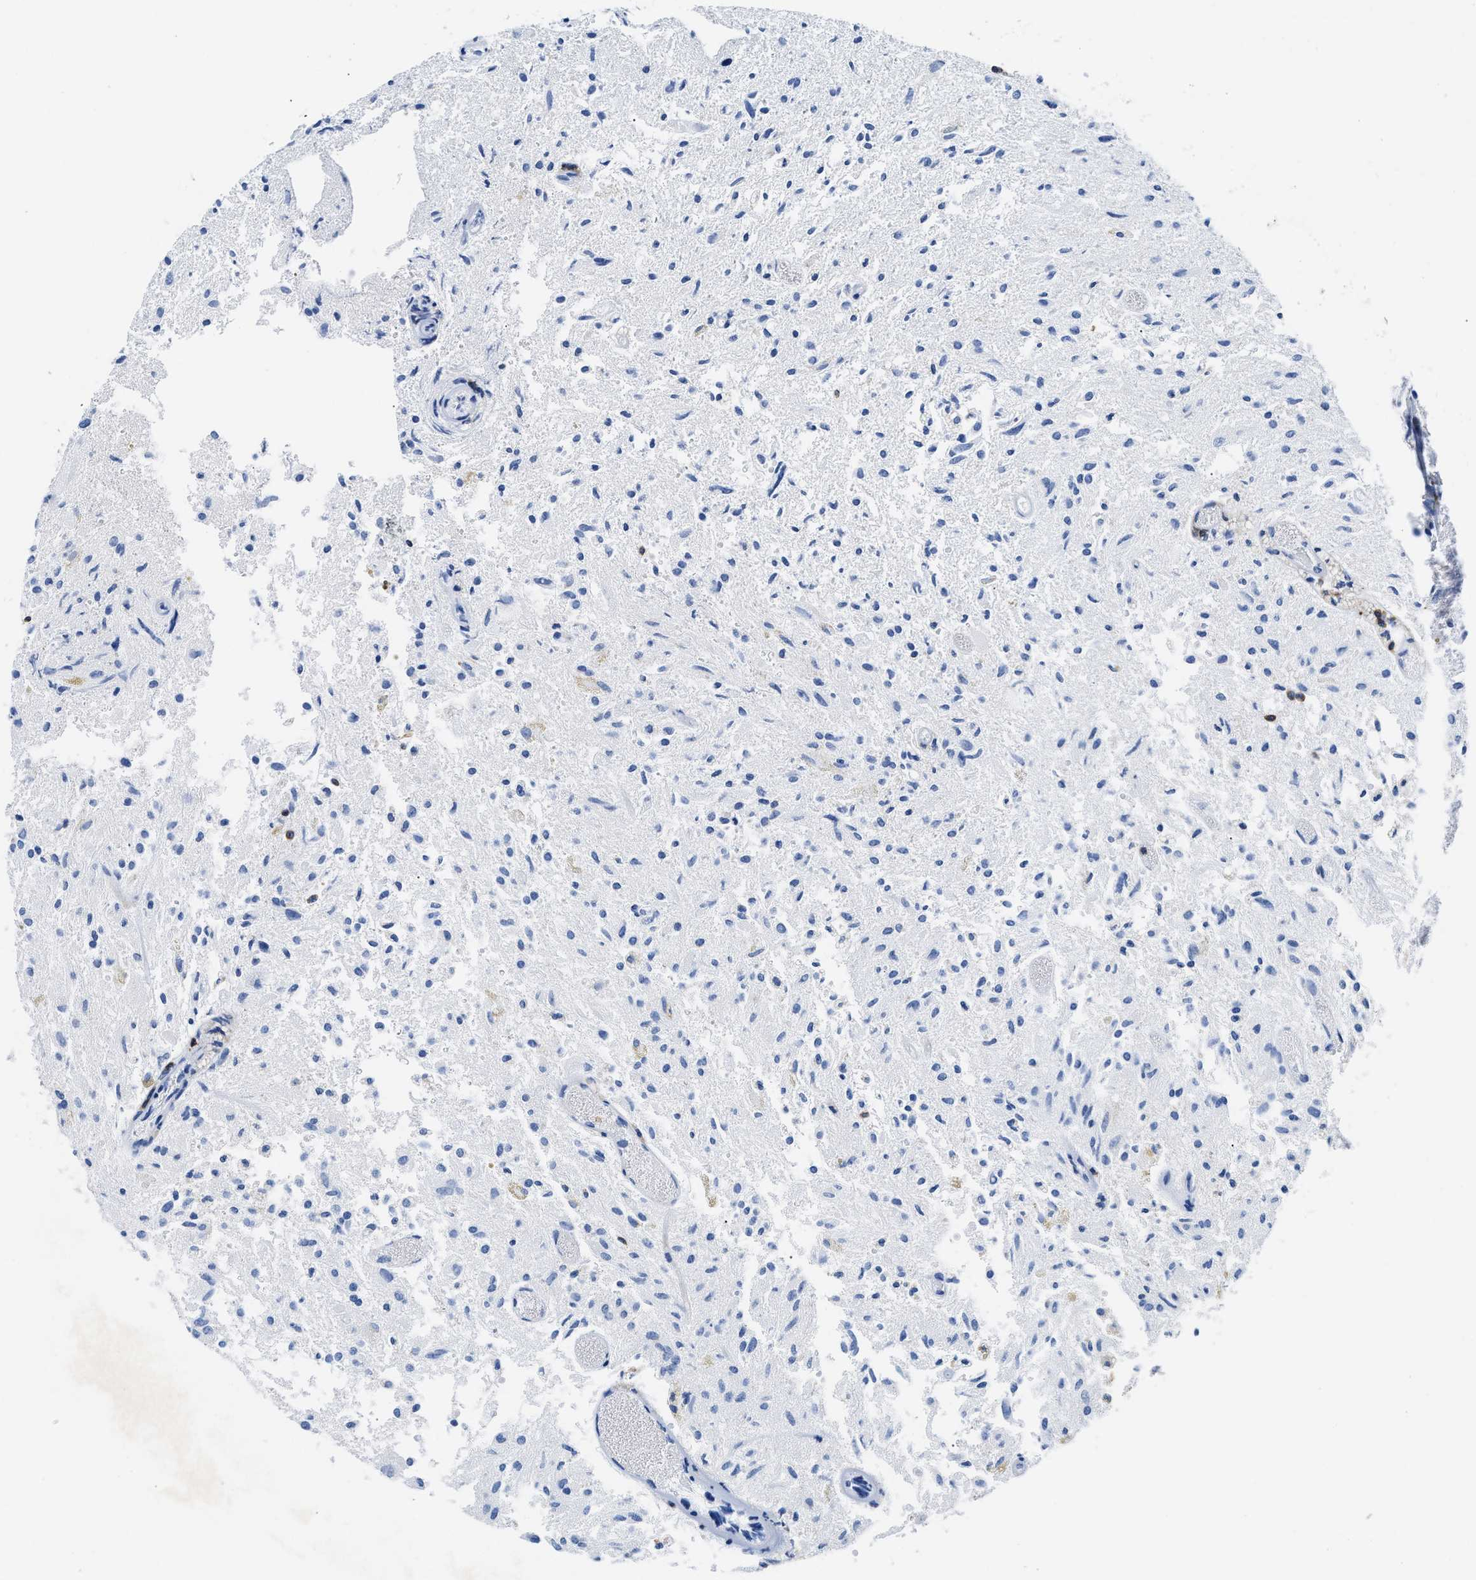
{"staining": {"intensity": "negative", "quantity": "none", "location": "none"}, "tissue": "glioma", "cell_type": "Tumor cells", "image_type": "cancer", "snomed": [{"axis": "morphology", "description": "Glioma, malignant, High grade"}, {"axis": "topography", "description": "Brain"}], "caption": "Tumor cells show no significant expression in malignant glioma (high-grade). (DAB immunohistochemistry with hematoxylin counter stain).", "gene": "LCP1", "patient": {"sex": "female", "age": 59}}